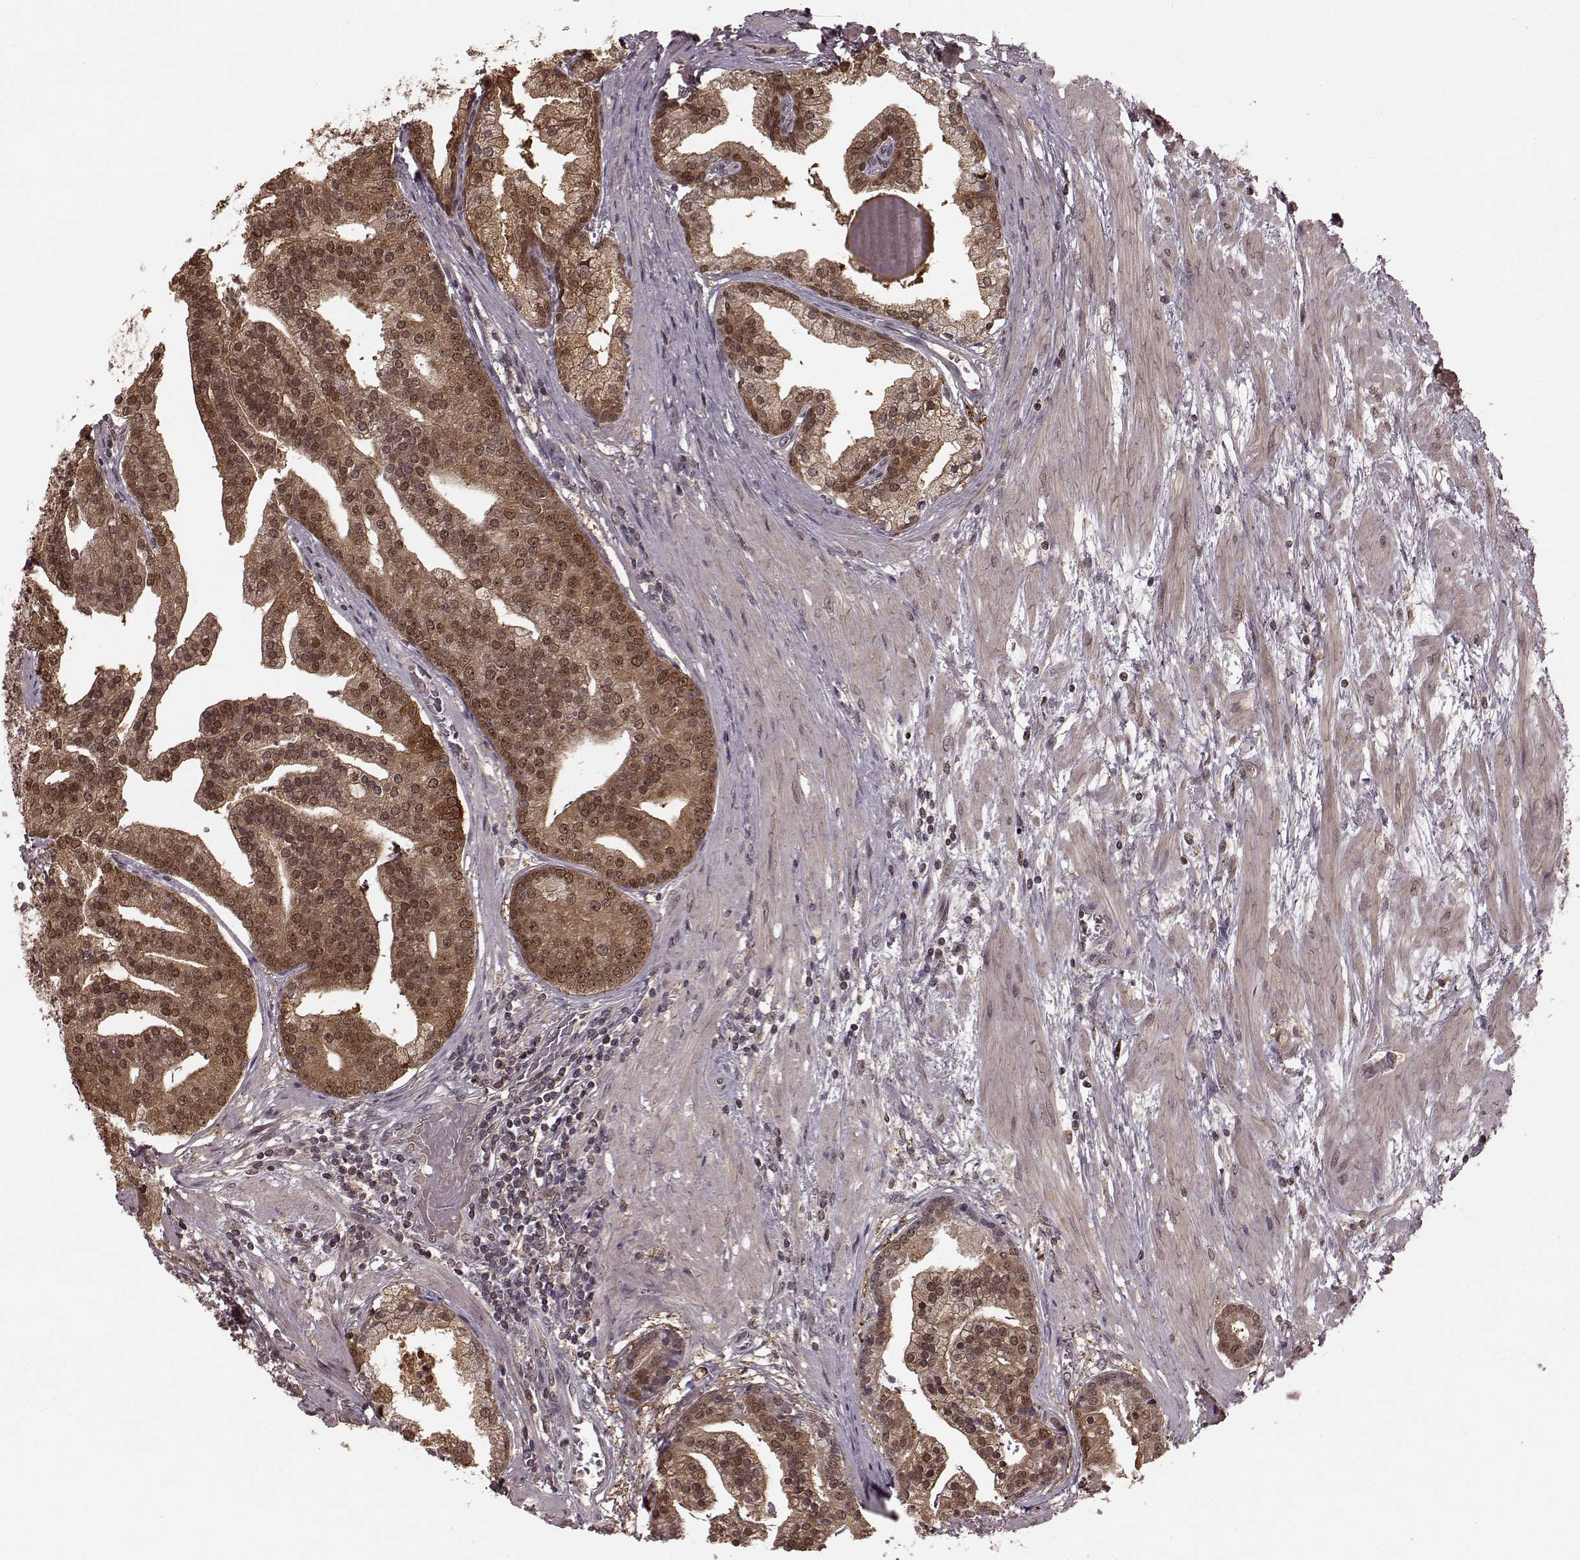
{"staining": {"intensity": "moderate", "quantity": ">75%", "location": "cytoplasmic/membranous,nuclear"}, "tissue": "prostate cancer", "cell_type": "Tumor cells", "image_type": "cancer", "snomed": [{"axis": "morphology", "description": "Adenocarcinoma, NOS"}, {"axis": "topography", "description": "Prostate and seminal vesicle, NOS"}, {"axis": "topography", "description": "Prostate"}], "caption": "An immunohistochemistry histopathology image of tumor tissue is shown. Protein staining in brown labels moderate cytoplasmic/membranous and nuclear positivity in adenocarcinoma (prostate) within tumor cells.", "gene": "GSS", "patient": {"sex": "male", "age": 44}}